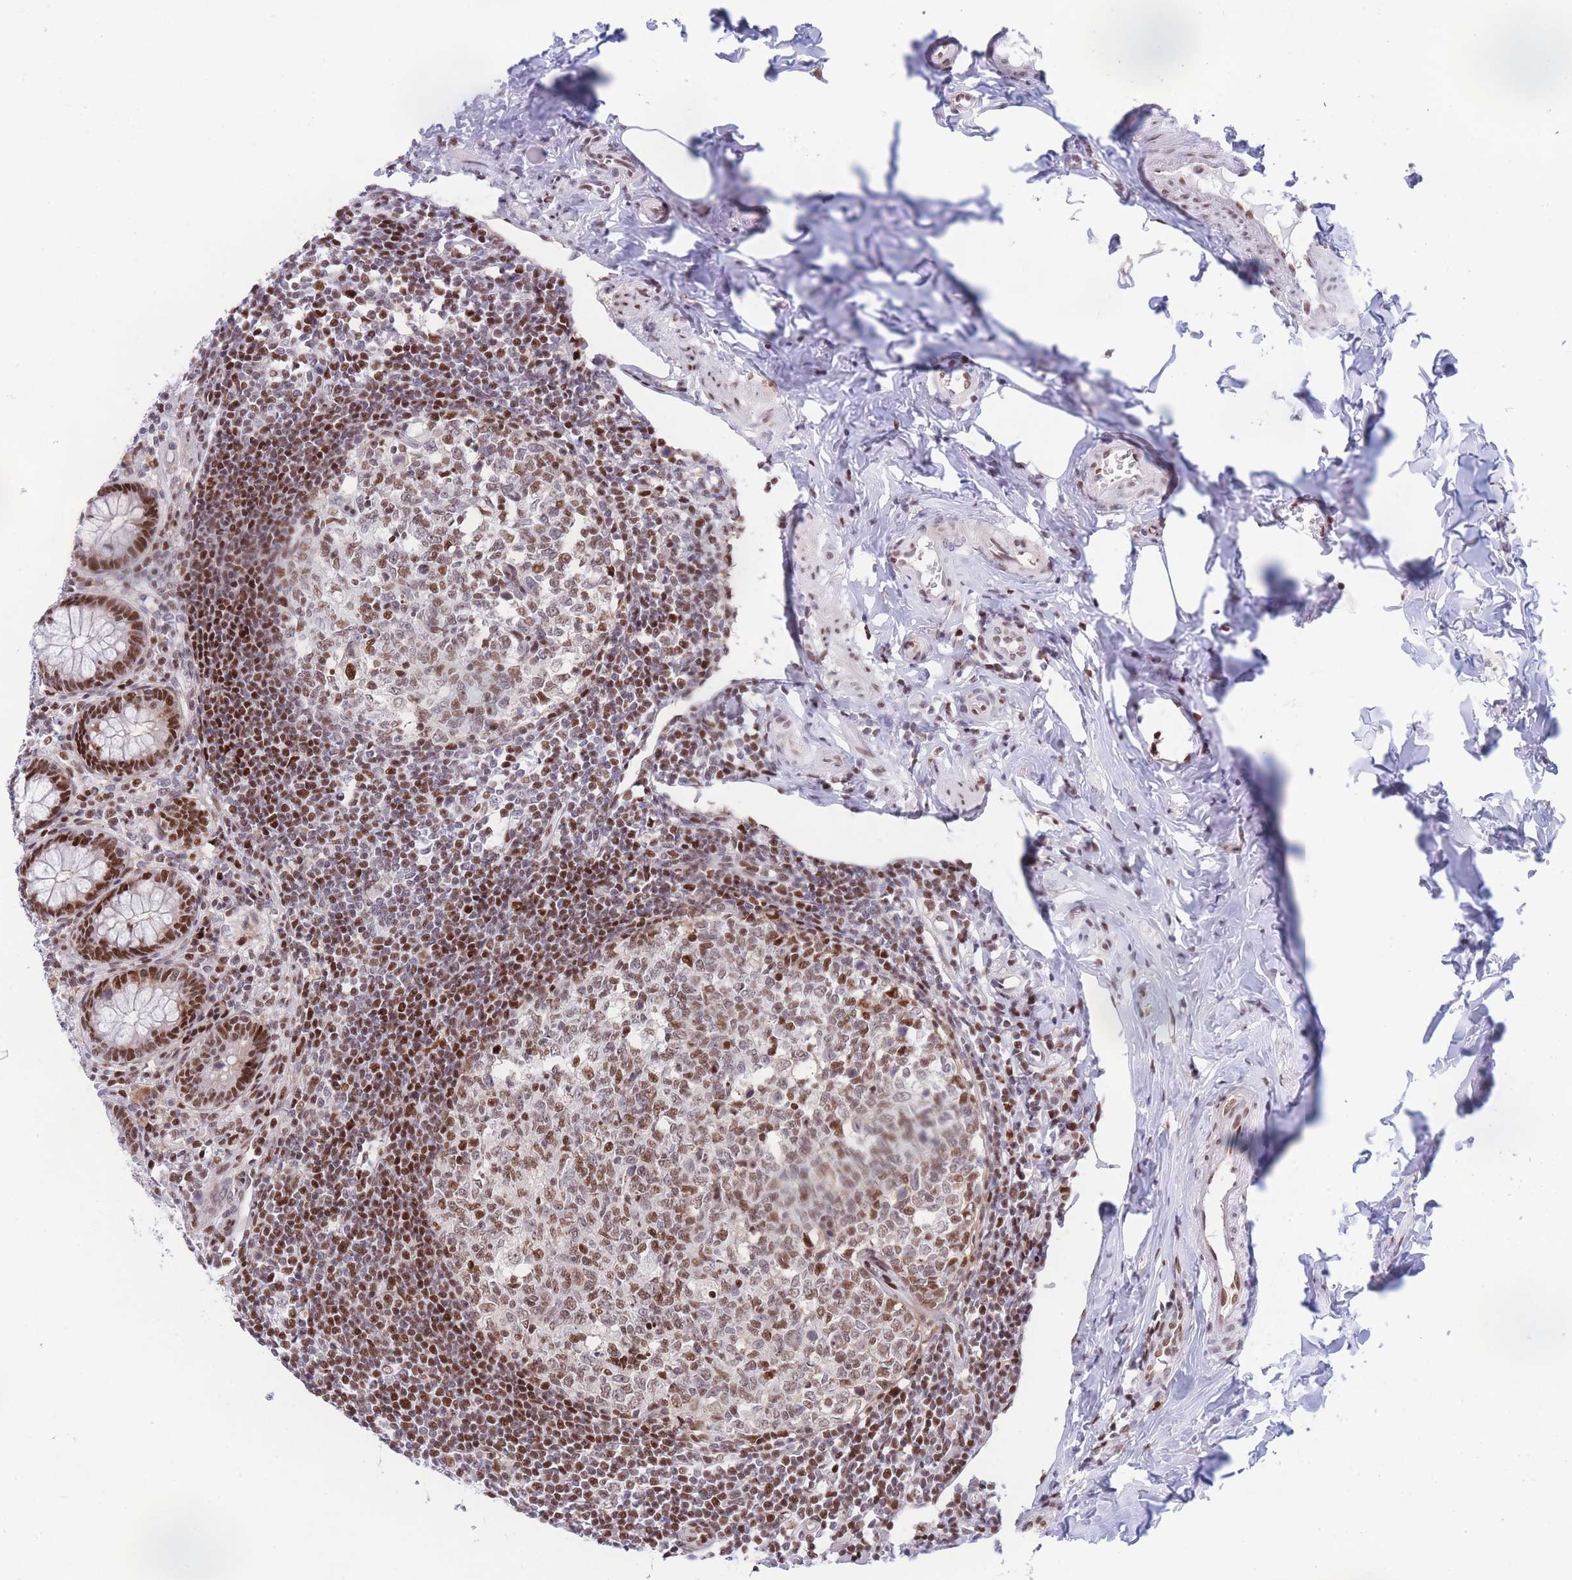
{"staining": {"intensity": "strong", "quantity": ">75%", "location": "nuclear"}, "tissue": "appendix", "cell_type": "Glandular cells", "image_type": "normal", "snomed": [{"axis": "morphology", "description": "Normal tissue, NOS"}, {"axis": "topography", "description": "Appendix"}], "caption": "Unremarkable appendix exhibits strong nuclear positivity in about >75% of glandular cells.", "gene": "DNAJC3", "patient": {"sex": "female", "age": 33}}